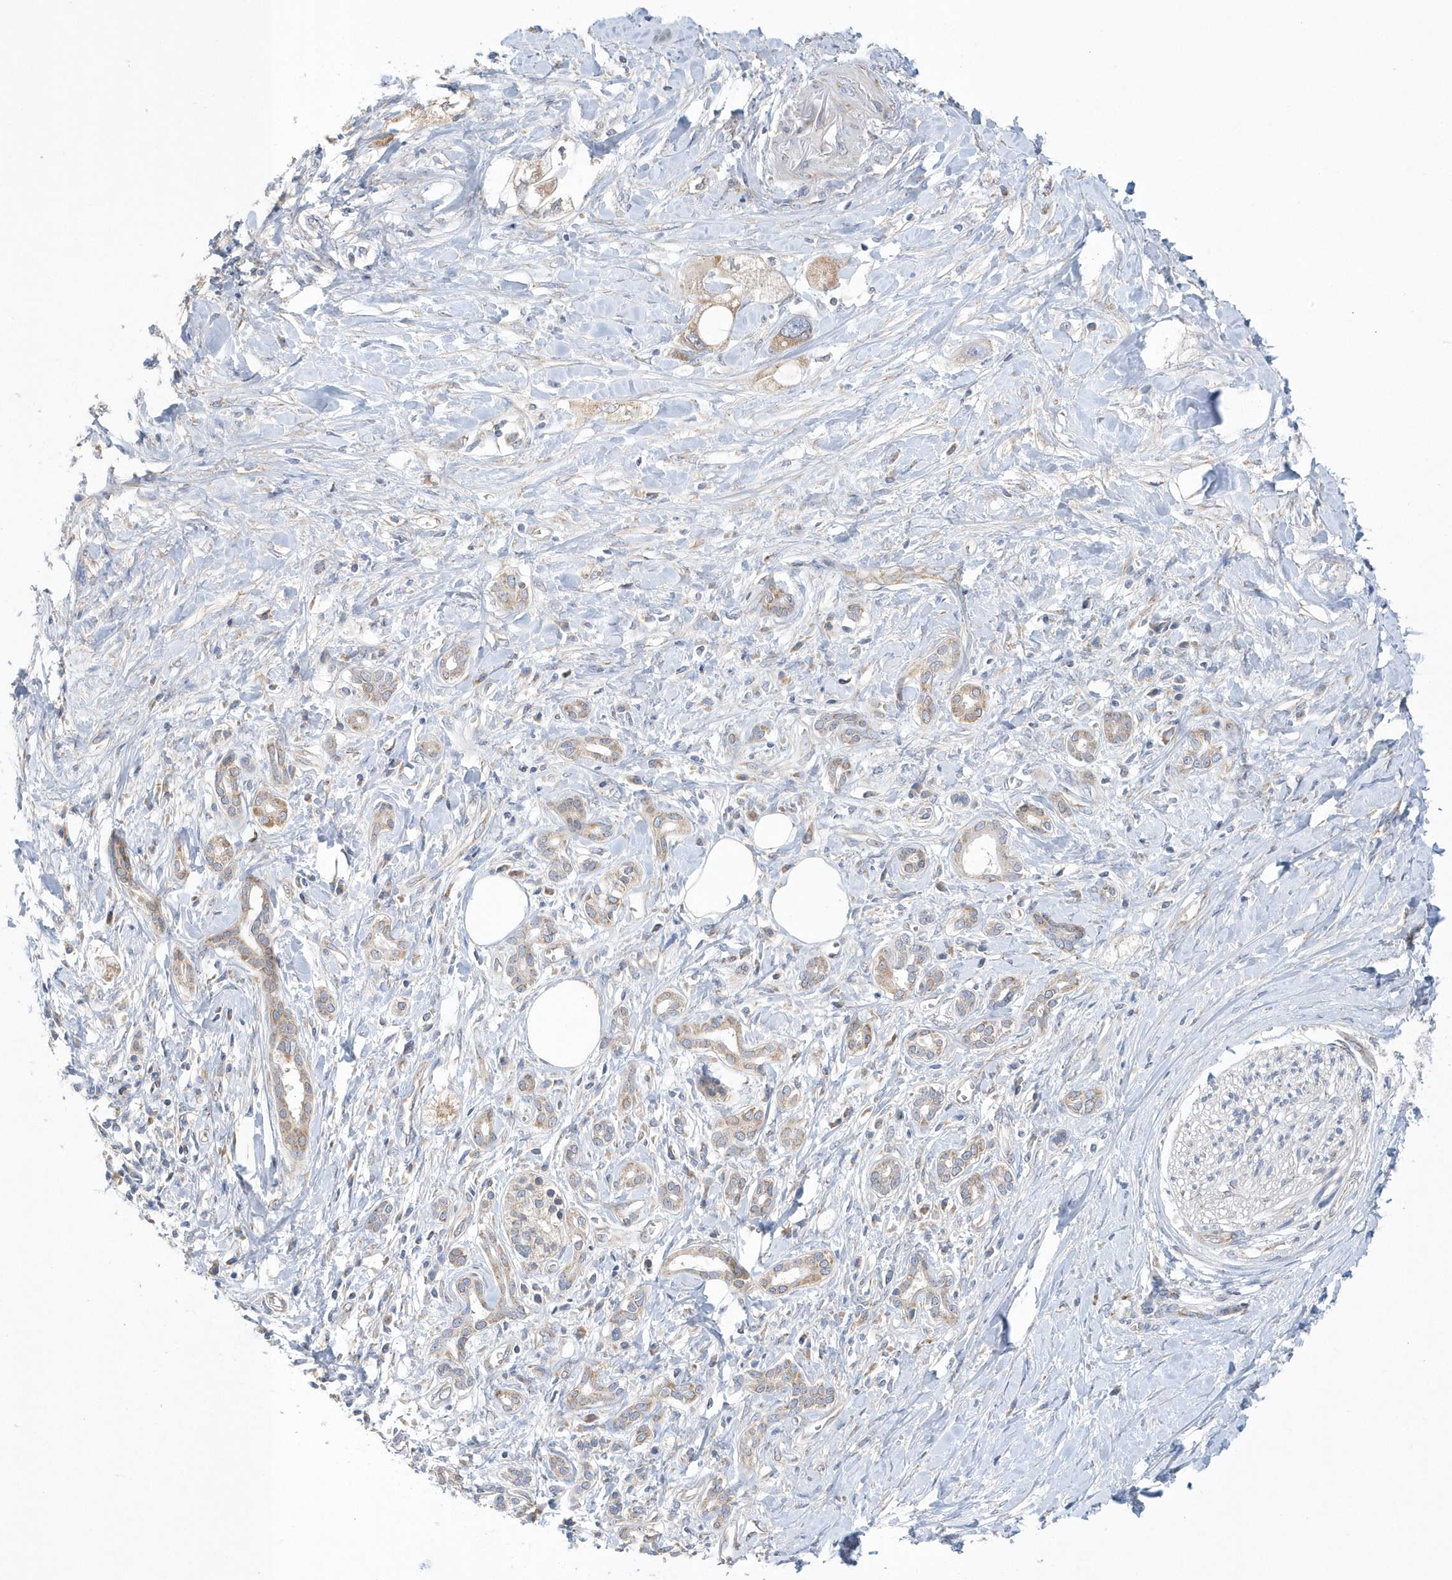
{"staining": {"intensity": "weak", "quantity": ">75%", "location": "cytoplasmic/membranous"}, "tissue": "pancreatic cancer", "cell_type": "Tumor cells", "image_type": "cancer", "snomed": [{"axis": "morphology", "description": "Adenocarcinoma, NOS"}, {"axis": "topography", "description": "Pancreas"}], "caption": "There is low levels of weak cytoplasmic/membranous positivity in tumor cells of pancreatic cancer, as demonstrated by immunohistochemical staining (brown color).", "gene": "SPATA5", "patient": {"sex": "female", "age": 56}}